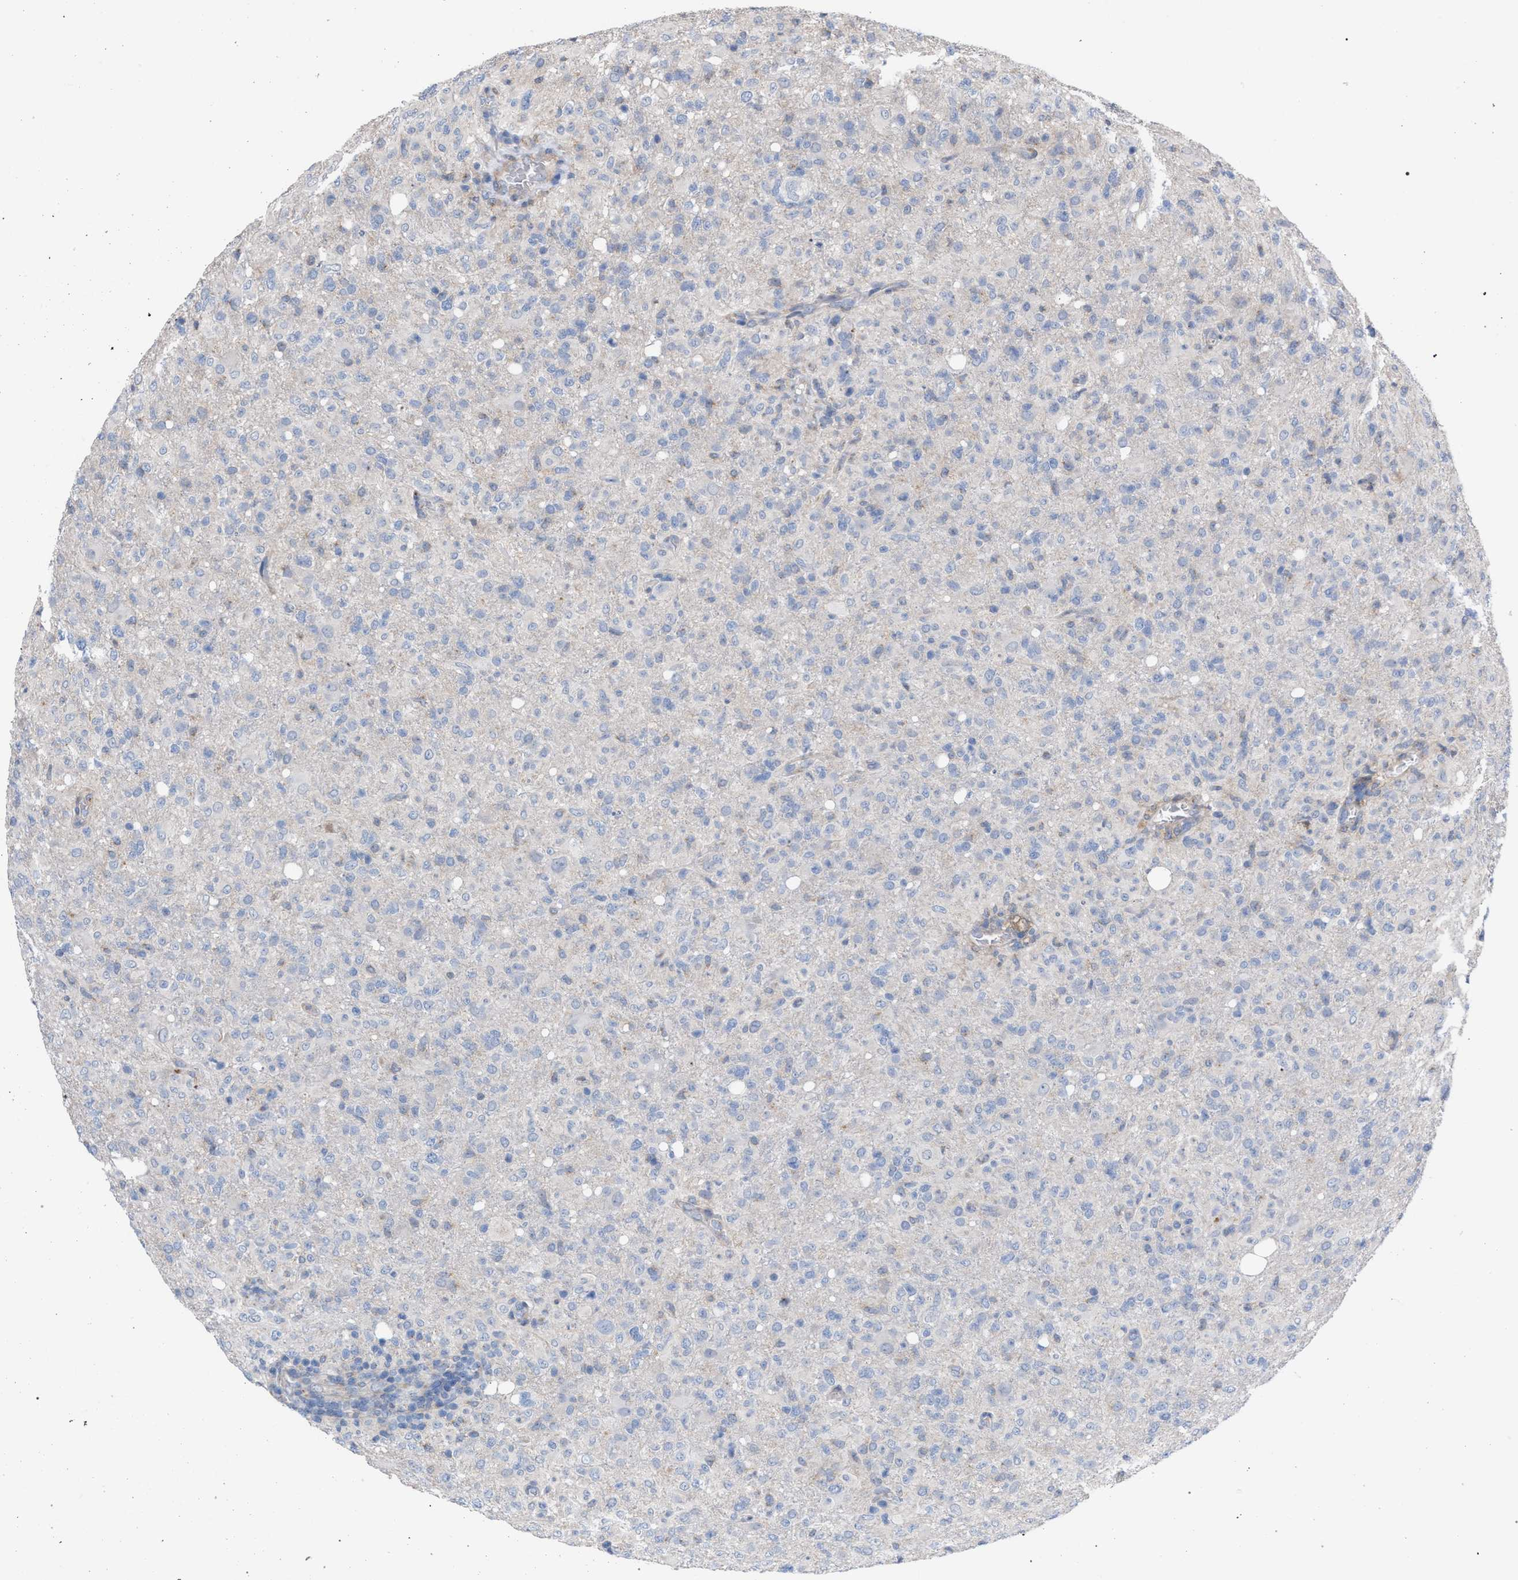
{"staining": {"intensity": "negative", "quantity": "none", "location": "none"}, "tissue": "glioma", "cell_type": "Tumor cells", "image_type": "cancer", "snomed": [{"axis": "morphology", "description": "Glioma, malignant, High grade"}, {"axis": "topography", "description": "Brain"}], "caption": "Immunohistochemical staining of human glioma shows no significant expression in tumor cells. Nuclei are stained in blue.", "gene": "RNF135", "patient": {"sex": "female", "age": 57}}